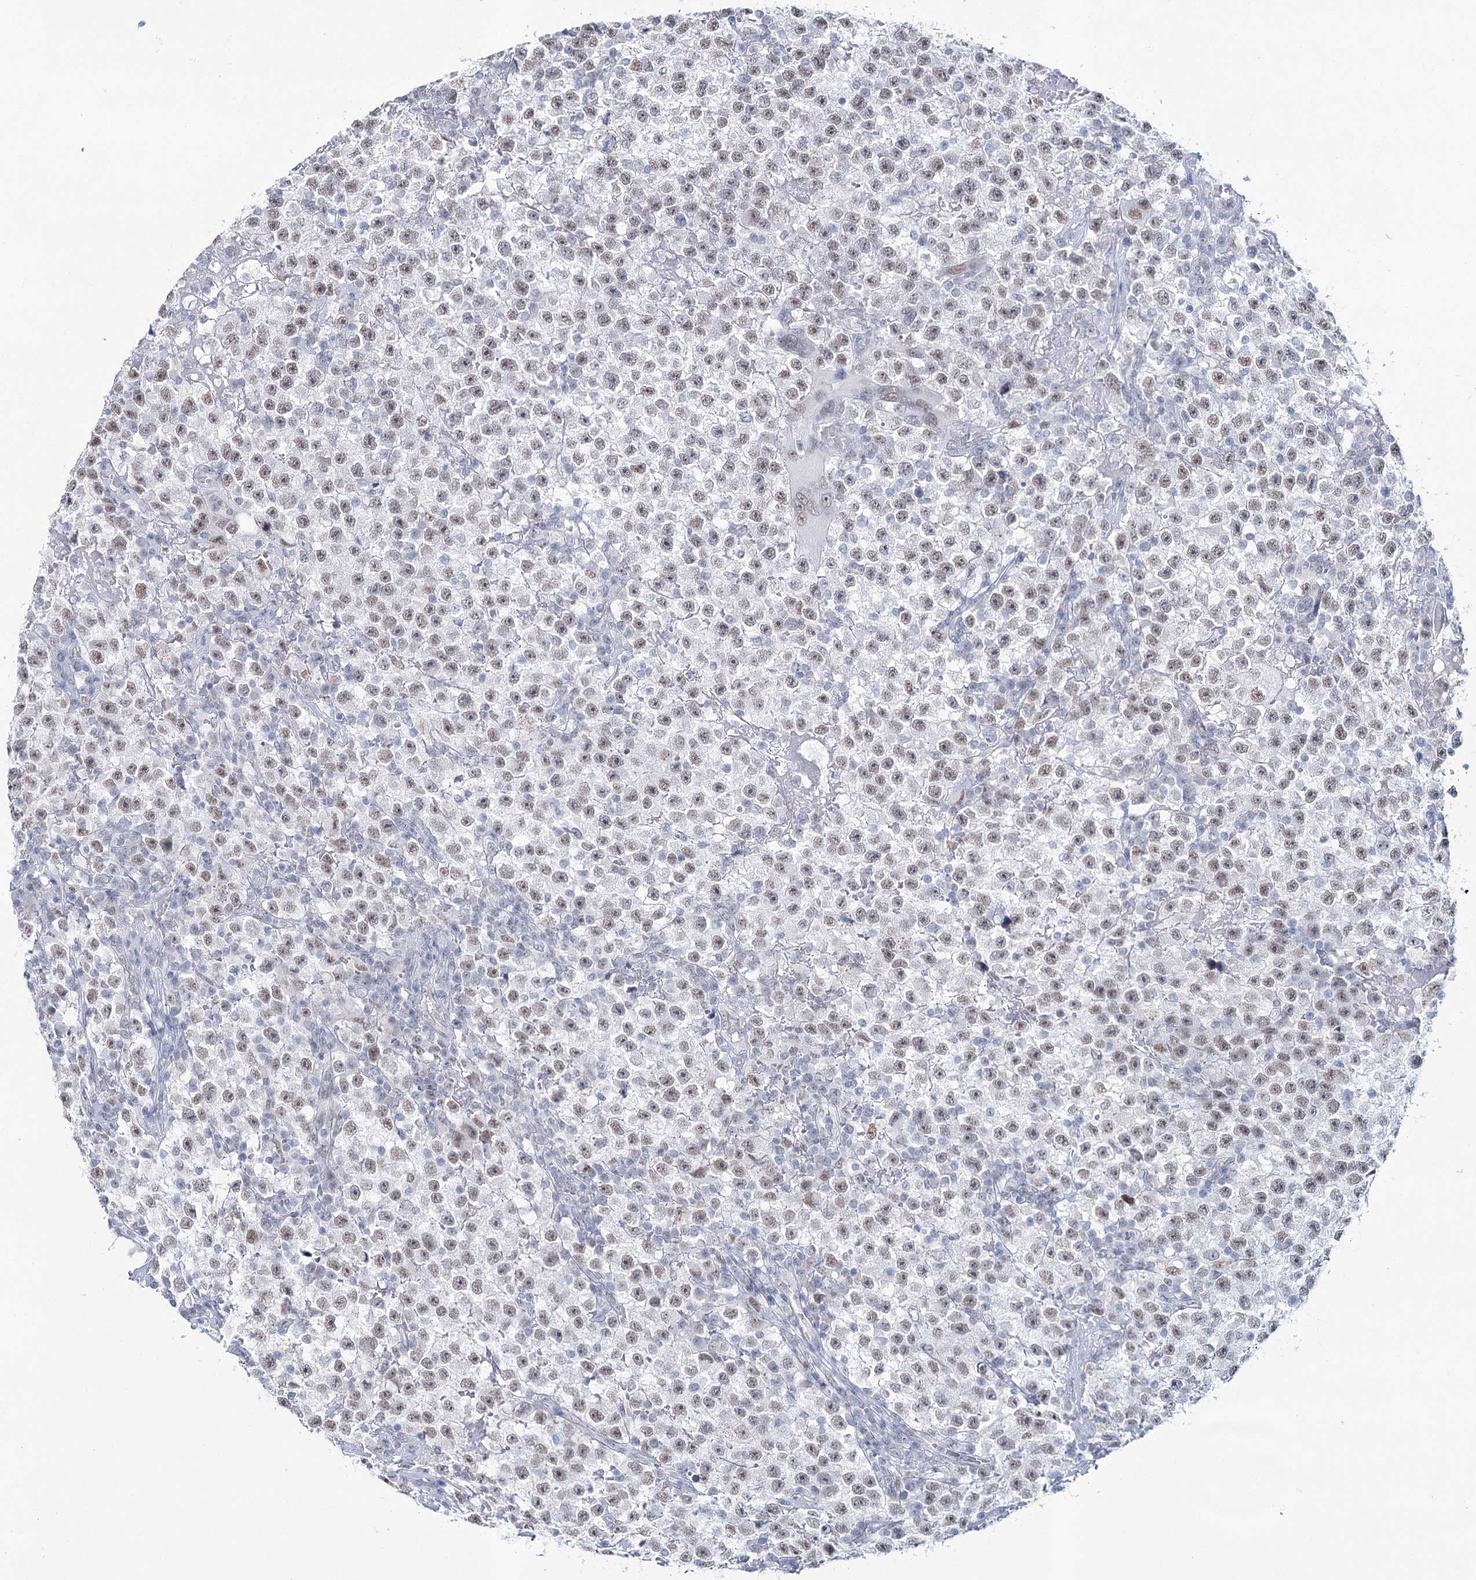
{"staining": {"intensity": "moderate", "quantity": ">75%", "location": "nuclear"}, "tissue": "testis cancer", "cell_type": "Tumor cells", "image_type": "cancer", "snomed": [{"axis": "morphology", "description": "Seminoma, NOS"}, {"axis": "topography", "description": "Testis"}], "caption": "The immunohistochemical stain shows moderate nuclear positivity in tumor cells of testis cancer tissue.", "gene": "ZC3H8", "patient": {"sex": "male", "age": 22}}